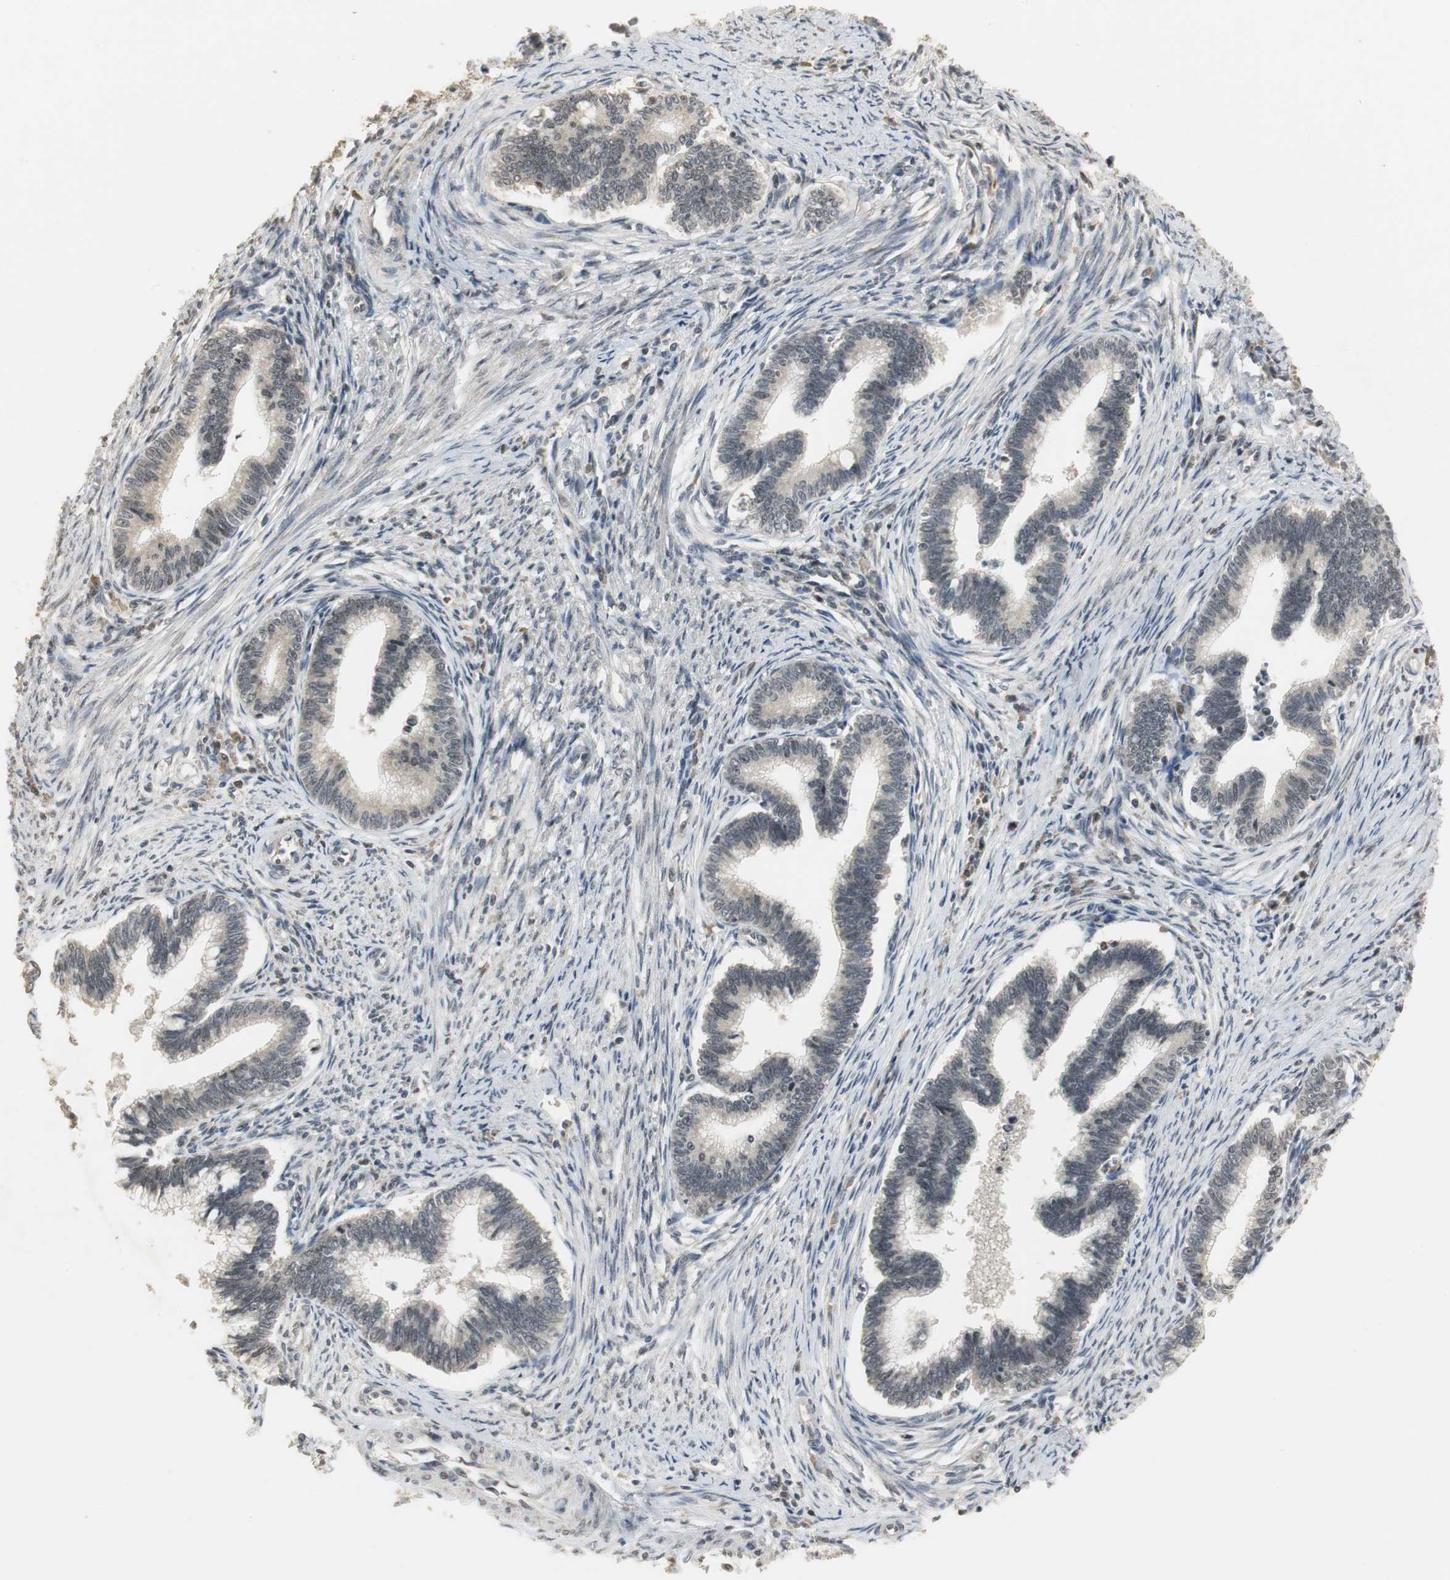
{"staining": {"intensity": "negative", "quantity": "none", "location": "none"}, "tissue": "cervical cancer", "cell_type": "Tumor cells", "image_type": "cancer", "snomed": [{"axis": "morphology", "description": "Adenocarcinoma, NOS"}, {"axis": "topography", "description": "Cervix"}], "caption": "A micrograph of cervical adenocarcinoma stained for a protein exhibits no brown staining in tumor cells.", "gene": "ELOA", "patient": {"sex": "female", "age": 36}}